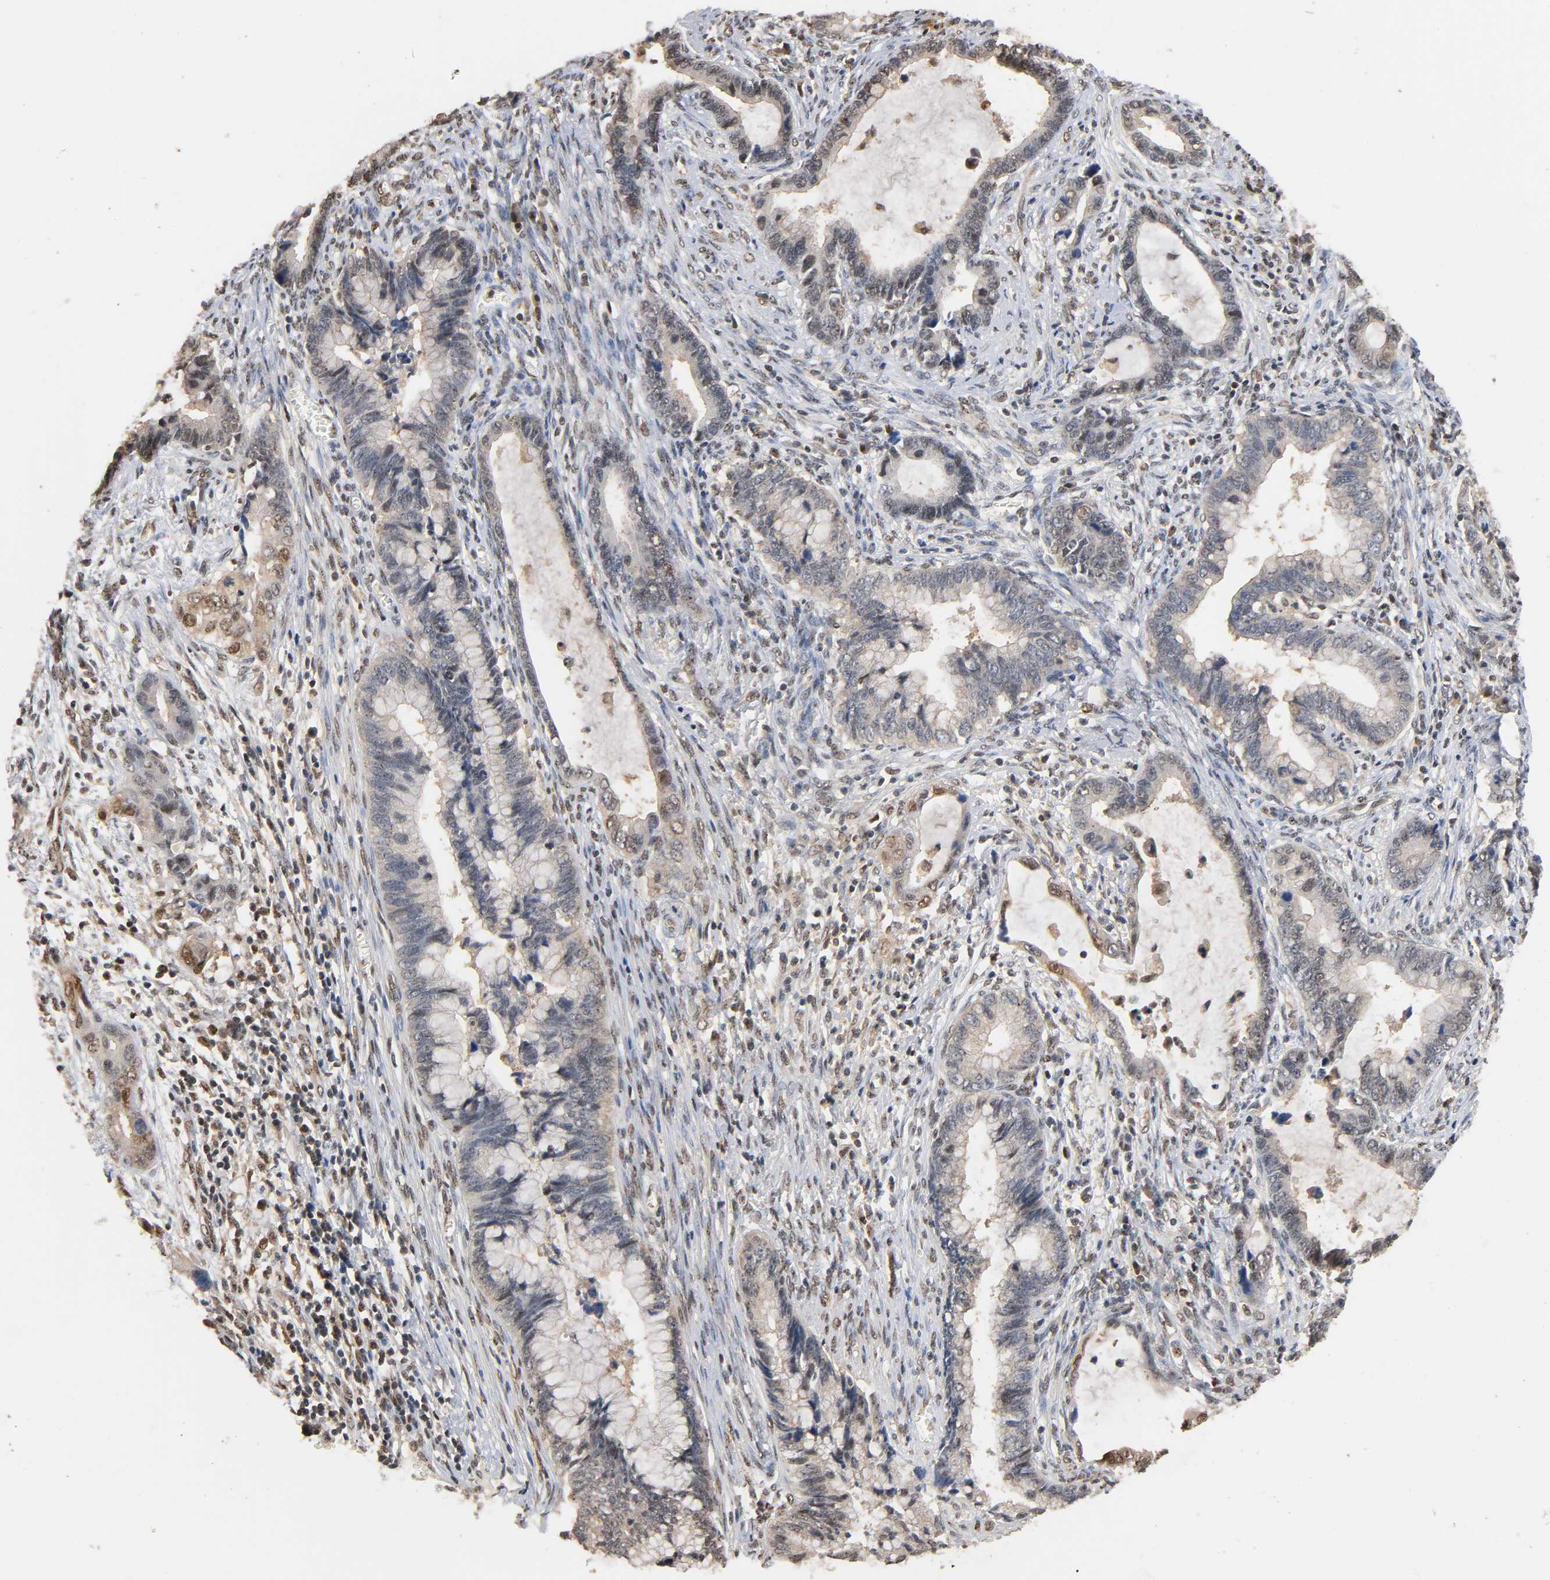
{"staining": {"intensity": "weak", "quantity": "<25%", "location": "nuclear"}, "tissue": "cervical cancer", "cell_type": "Tumor cells", "image_type": "cancer", "snomed": [{"axis": "morphology", "description": "Adenocarcinoma, NOS"}, {"axis": "topography", "description": "Cervix"}], "caption": "DAB immunohistochemical staining of cervical adenocarcinoma displays no significant expression in tumor cells.", "gene": "UBC", "patient": {"sex": "female", "age": 44}}